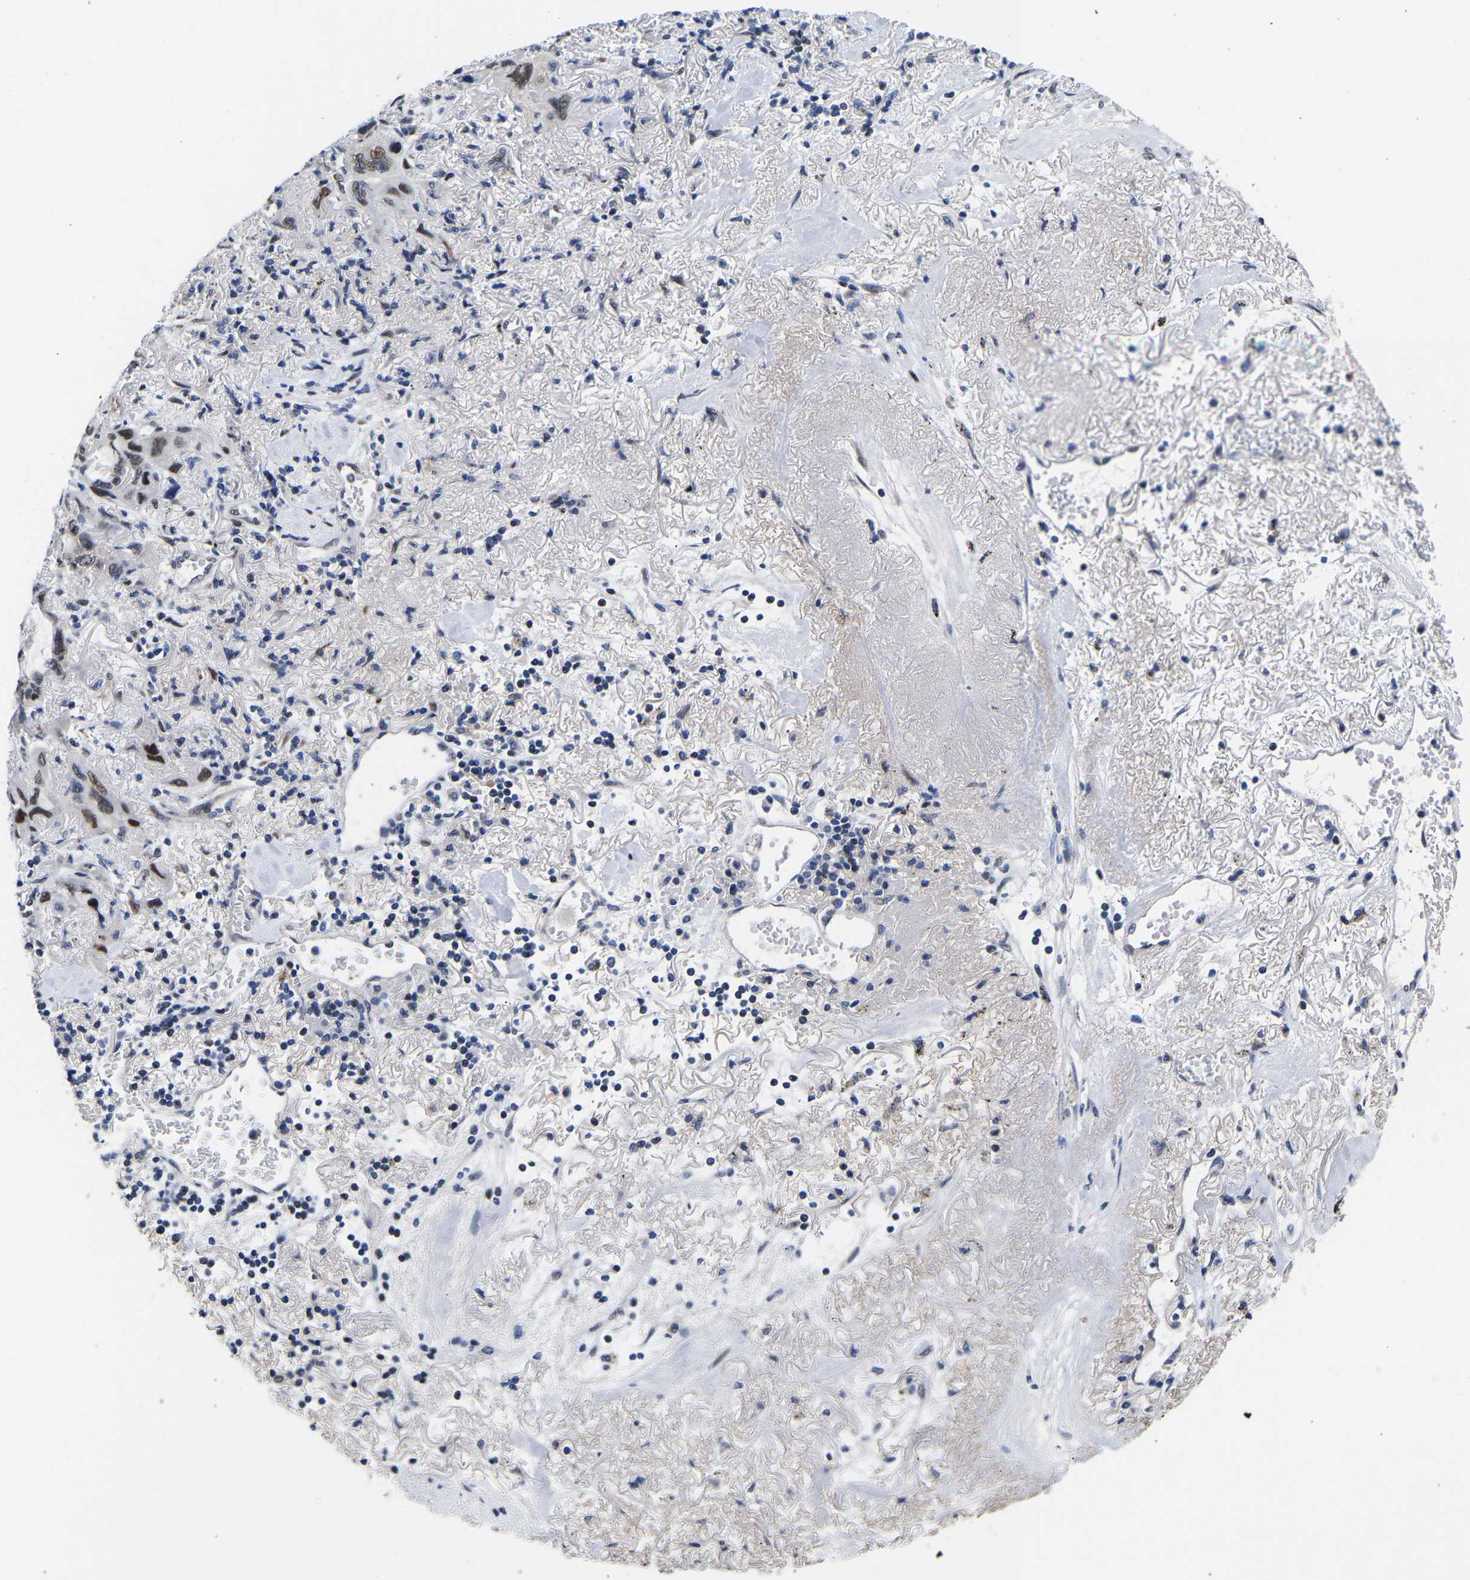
{"staining": {"intensity": "moderate", "quantity": ">75%", "location": "nuclear"}, "tissue": "lung cancer", "cell_type": "Tumor cells", "image_type": "cancer", "snomed": [{"axis": "morphology", "description": "Squamous cell carcinoma, NOS"}, {"axis": "topography", "description": "Lung"}], "caption": "Immunohistochemistry (IHC) histopathology image of neoplastic tissue: lung cancer (squamous cell carcinoma) stained using immunohistochemistry (IHC) reveals medium levels of moderate protein expression localized specifically in the nuclear of tumor cells, appearing as a nuclear brown color.", "gene": "PTRHD1", "patient": {"sex": "female", "age": 73}}